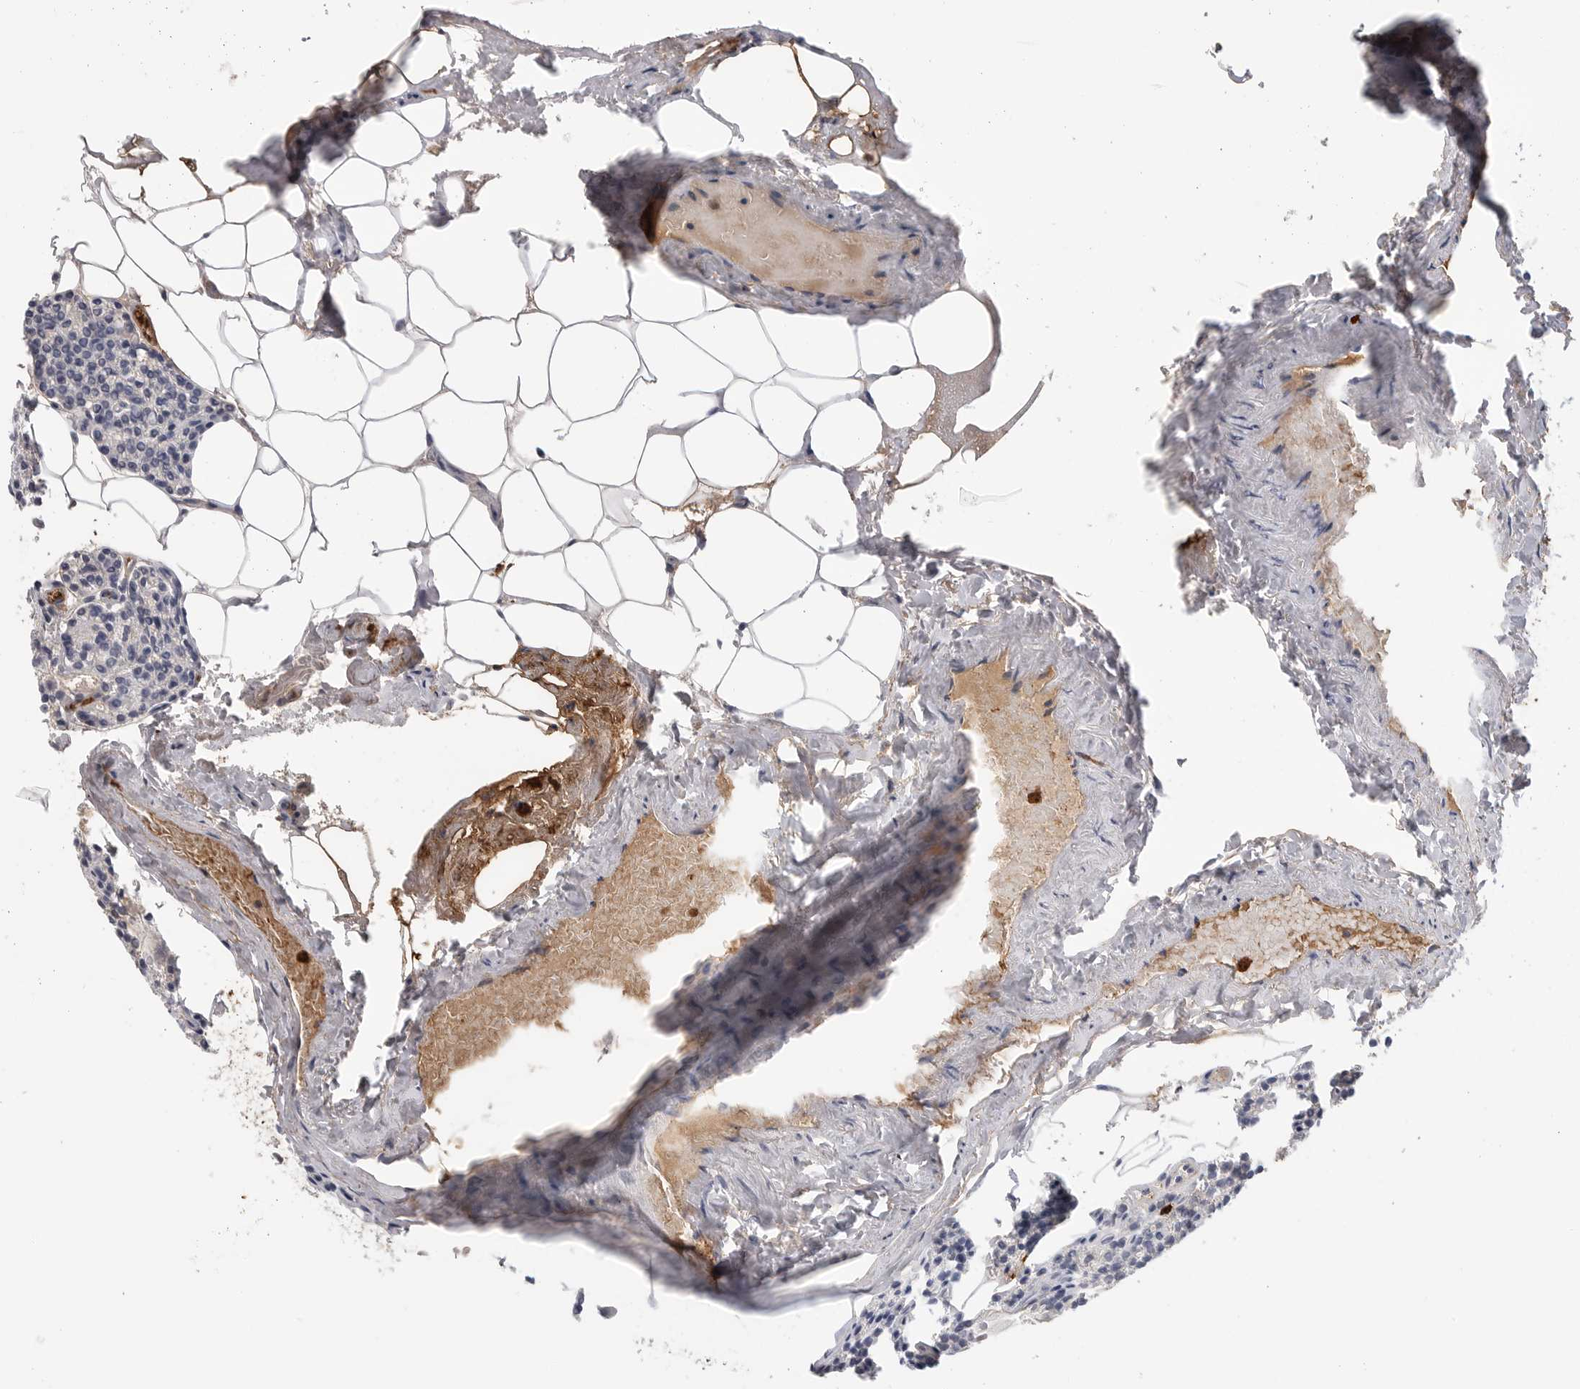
{"staining": {"intensity": "negative", "quantity": "none", "location": "none"}, "tissue": "parathyroid gland", "cell_type": "Glandular cells", "image_type": "normal", "snomed": [{"axis": "morphology", "description": "Normal tissue, NOS"}, {"axis": "topography", "description": "Parathyroid gland"}], "caption": "DAB (3,3'-diaminobenzidine) immunohistochemical staining of benign parathyroid gland exhibits no significant positivity in glandular cells. The staining was performed using DAB to visualize the protein expression in brown, while the nuclei were stained in blue with hematoxylin (Magnification: 20x).", "gene": "CYB561D1", "patient": {"sex": "male", "age": 83}}